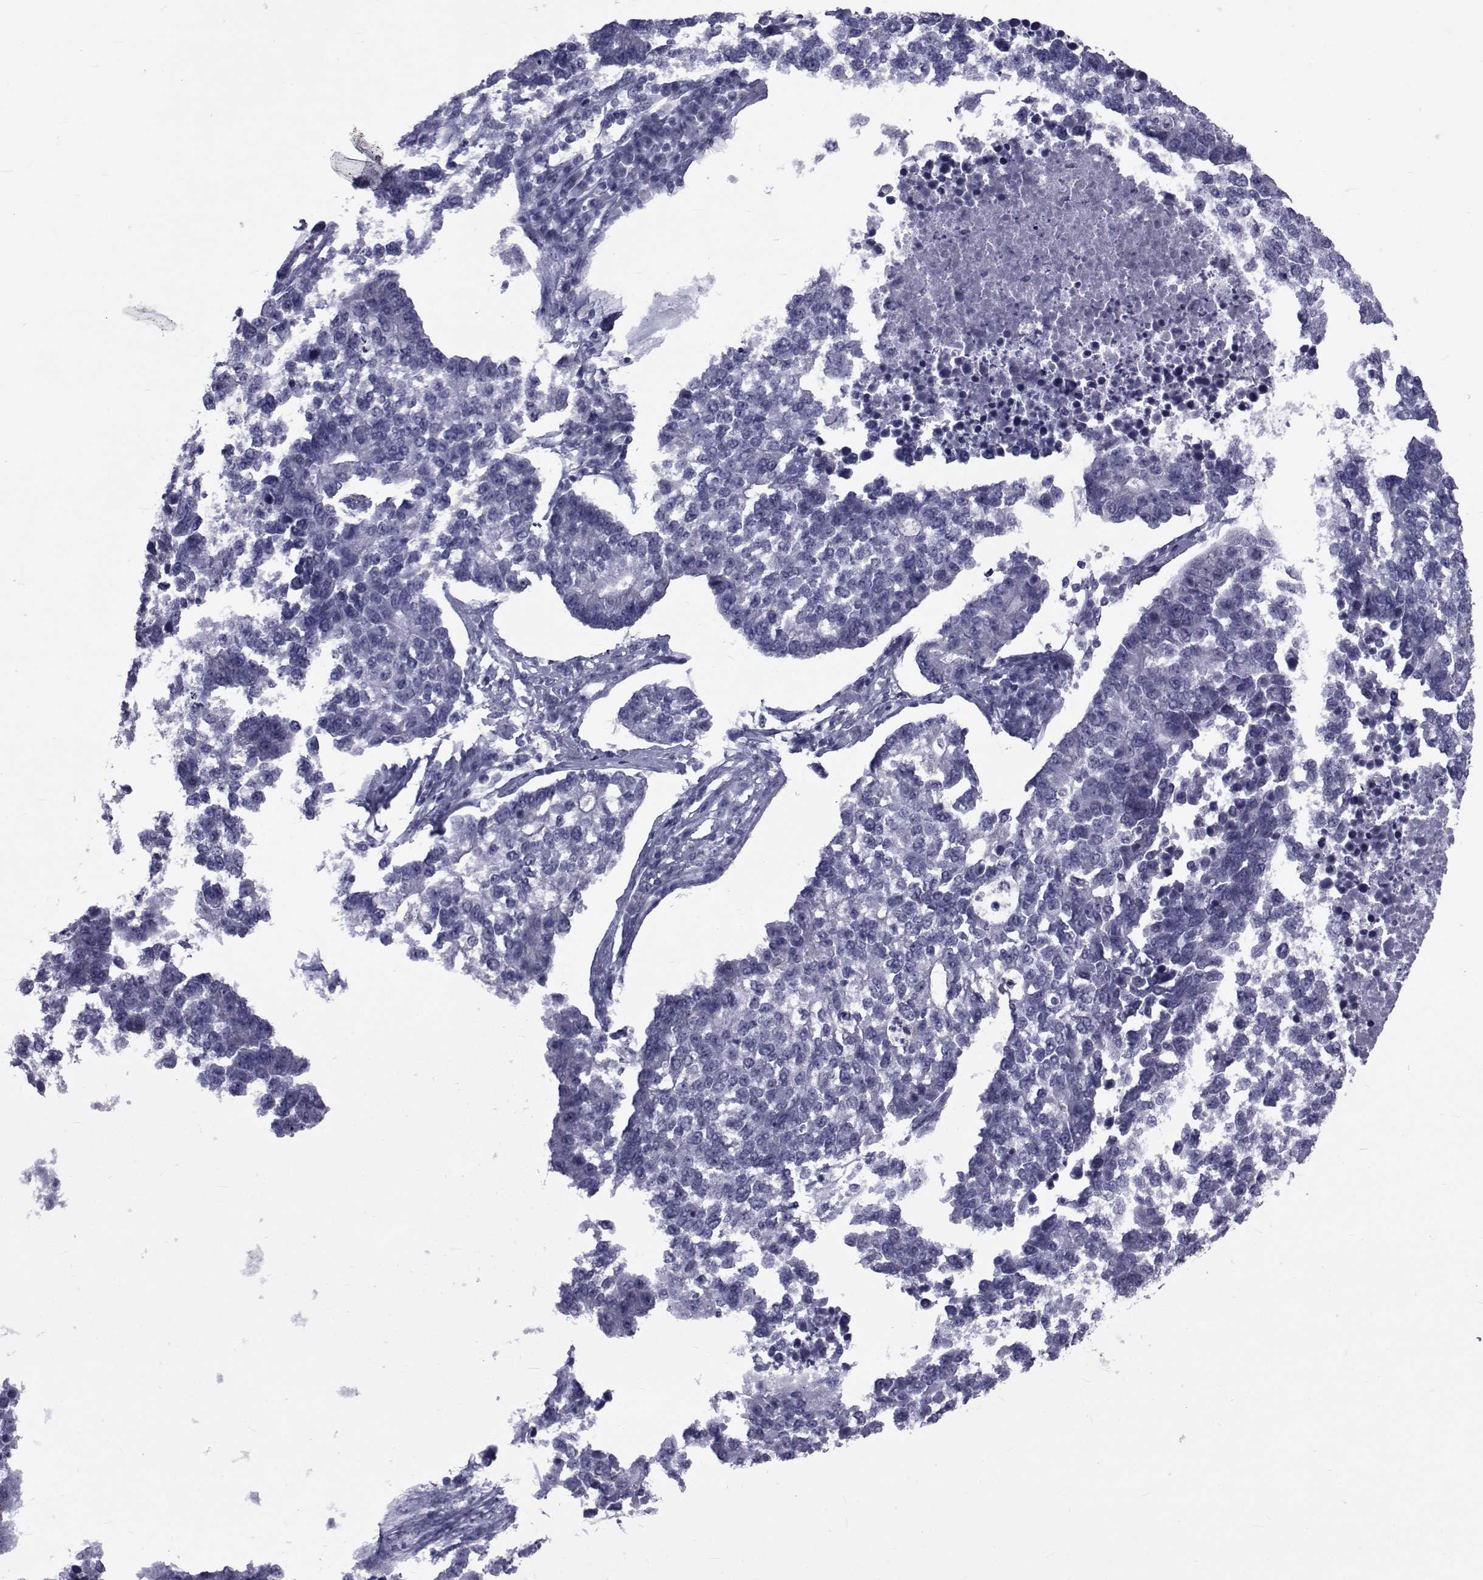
{"staining": {"intensity": "negative", "quantity": "none", "location": "none"}, "tissue": "lung cancer", "cell_type": "Tumor cells", "image_type": "cancer", "snomed": [{"axis": "morphology", "description": "Adenocarcinoma, NOS"}, {"axis": "topography", "description": "Lung"}], "caption": "Tumor cells show no significant expression in lung cancer (adenocarcinoma).", "gene": "GKAP1", "patient": {"sex": "male", "age": 57}}